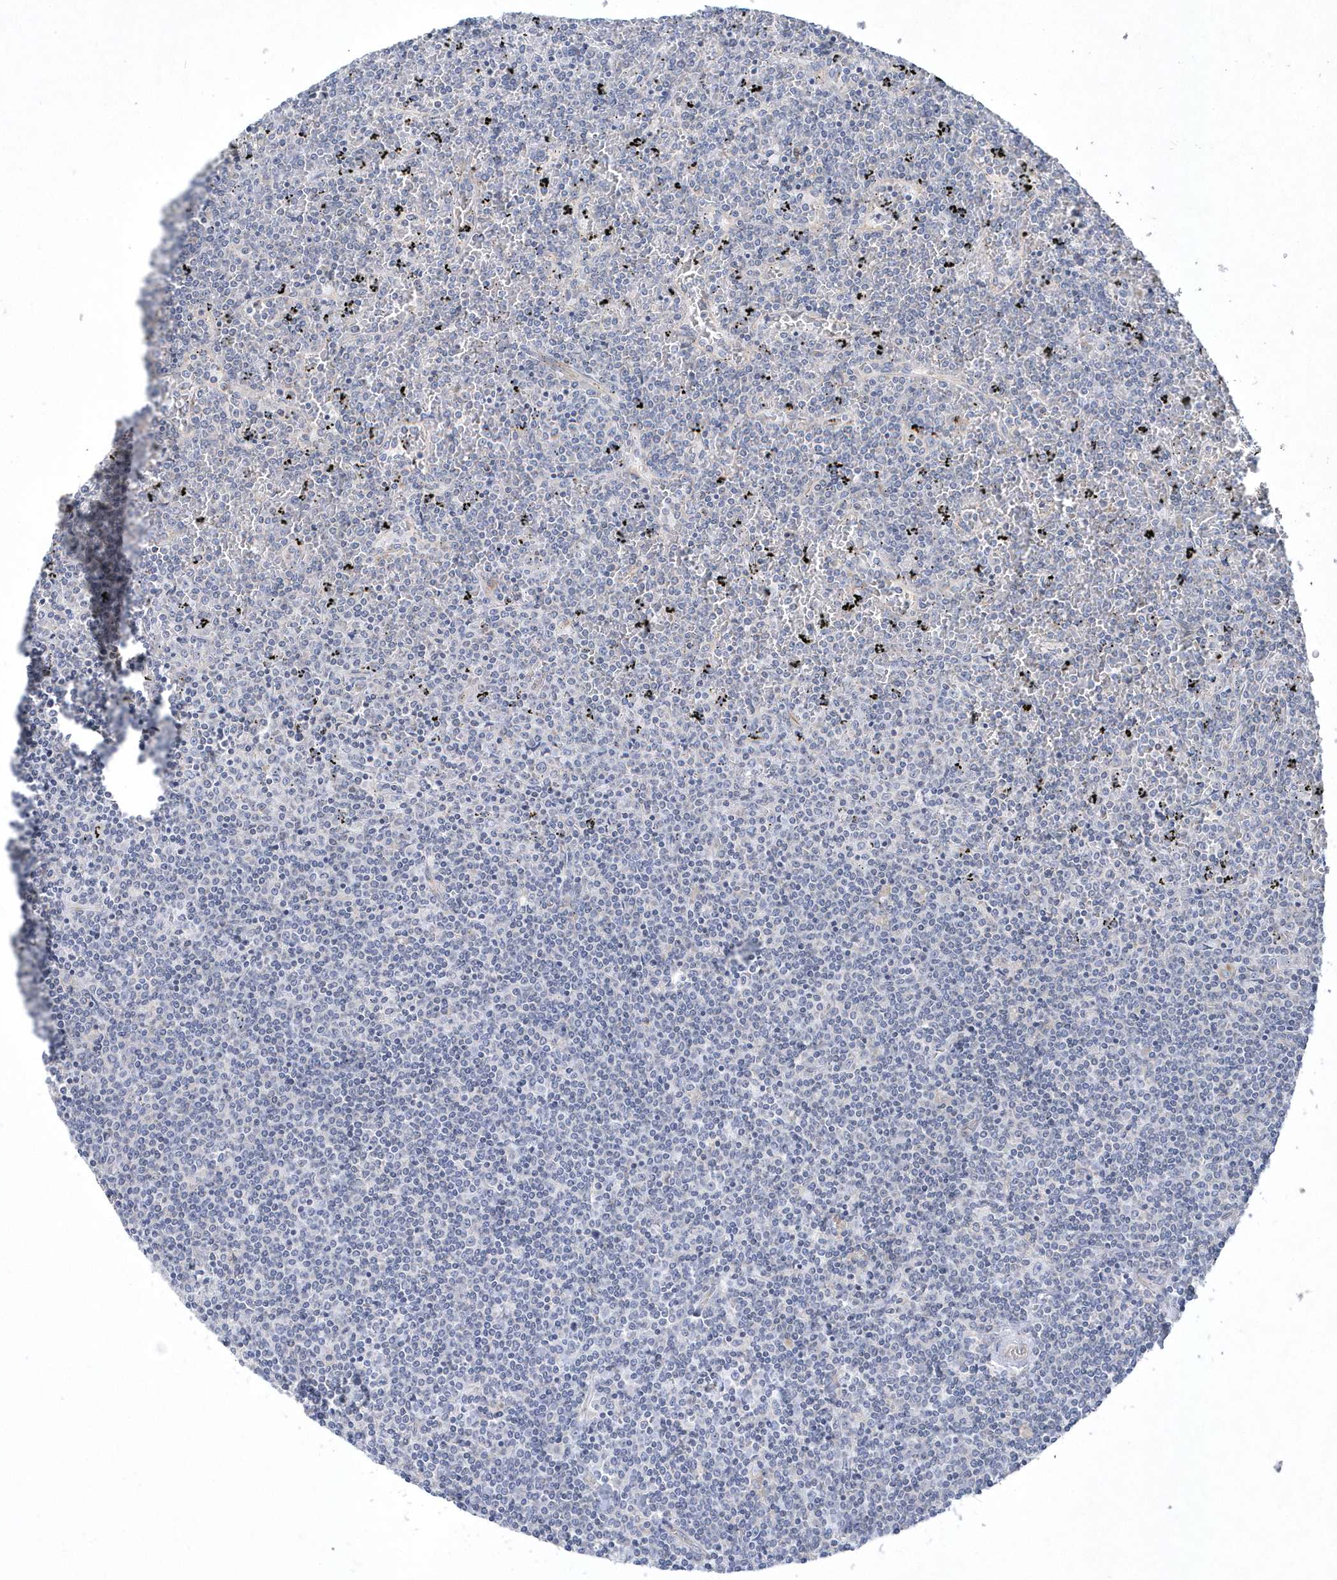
{"staining": {"intensity": "negative", "quantity": "none", "location": "none"}, "tissue": "lymphoma", "cell_type": "Tumor cells", "image_type": "cancer", "snomed": [{"axis": "morphology", "description": "Malignant lymphoma, non-Hodgkin's type, Low grade"}, {"axis": "topography", "description": "Spleen"}], "caption": "Immunohistochemistry (IHC) histopathology image of human lymphoma stained for a protein (brown), which shows no expression in tumor cells.", "gene": "DGAT1", "patient": {"sex": "female", "age": 19}}